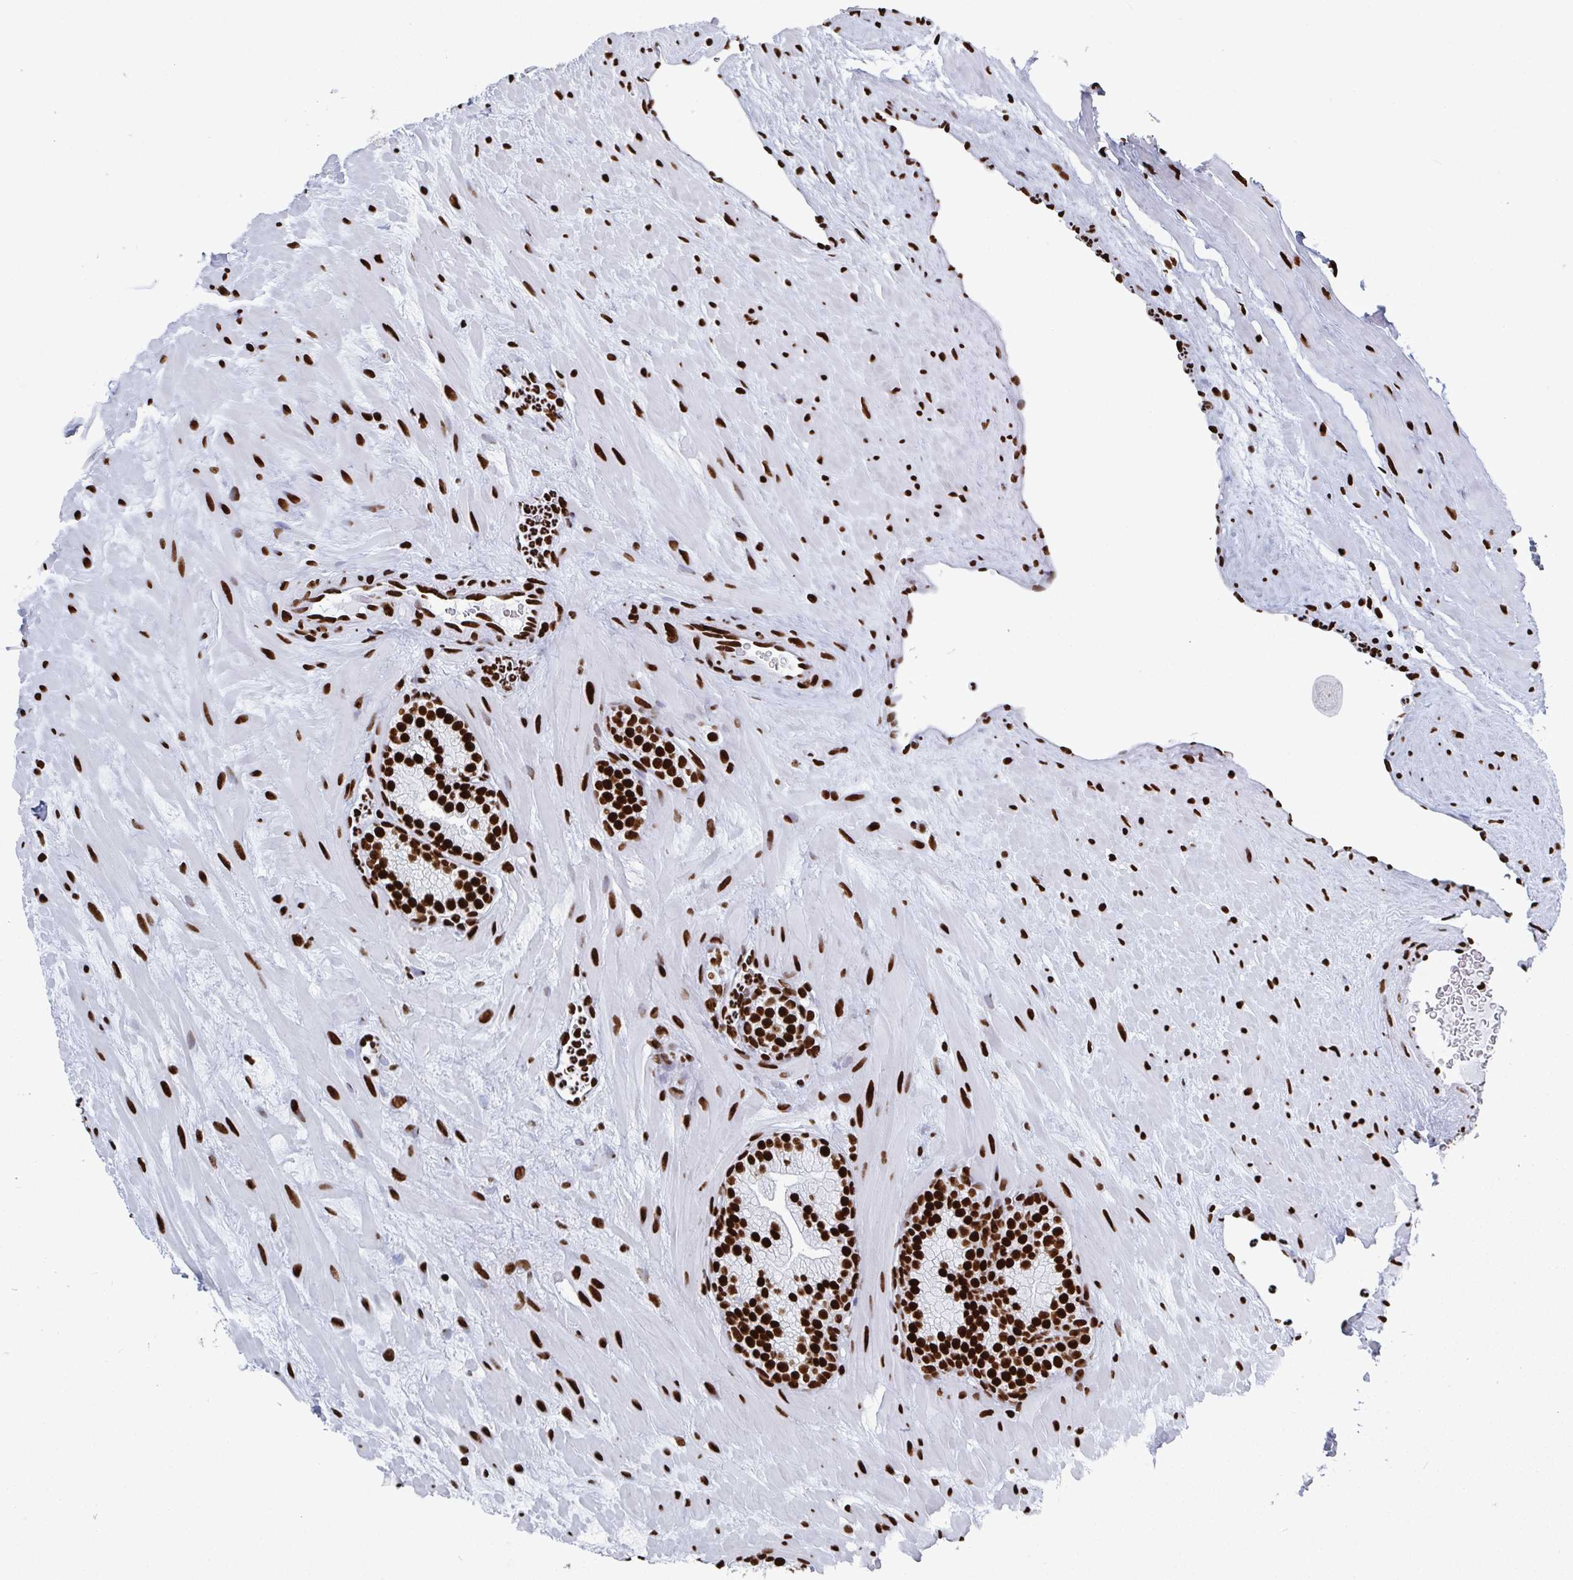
{"staining": {"intensity": "strong", "quantity": ">75%", "location": "nuclear"}, "tissue": "prostate", "cell_type": "Glandular cells", "image_type": "normal", "snomed": [{"axis": "morphology", "description": "Normal tissue, NOS"}, {"axis": "topography", "description": "Prostate"}, {"axis": "topography", "description": "Peripheral nerve tissue"}], "caption": "An immunohistochemistry (IHC) histopathology image of benign tissue is shown. Protein staining in brown highlights strong nuclear positivity in prostate within glandular cells.", "gene": "GAR1", "patient": {"sex": "male", "age": 61}}